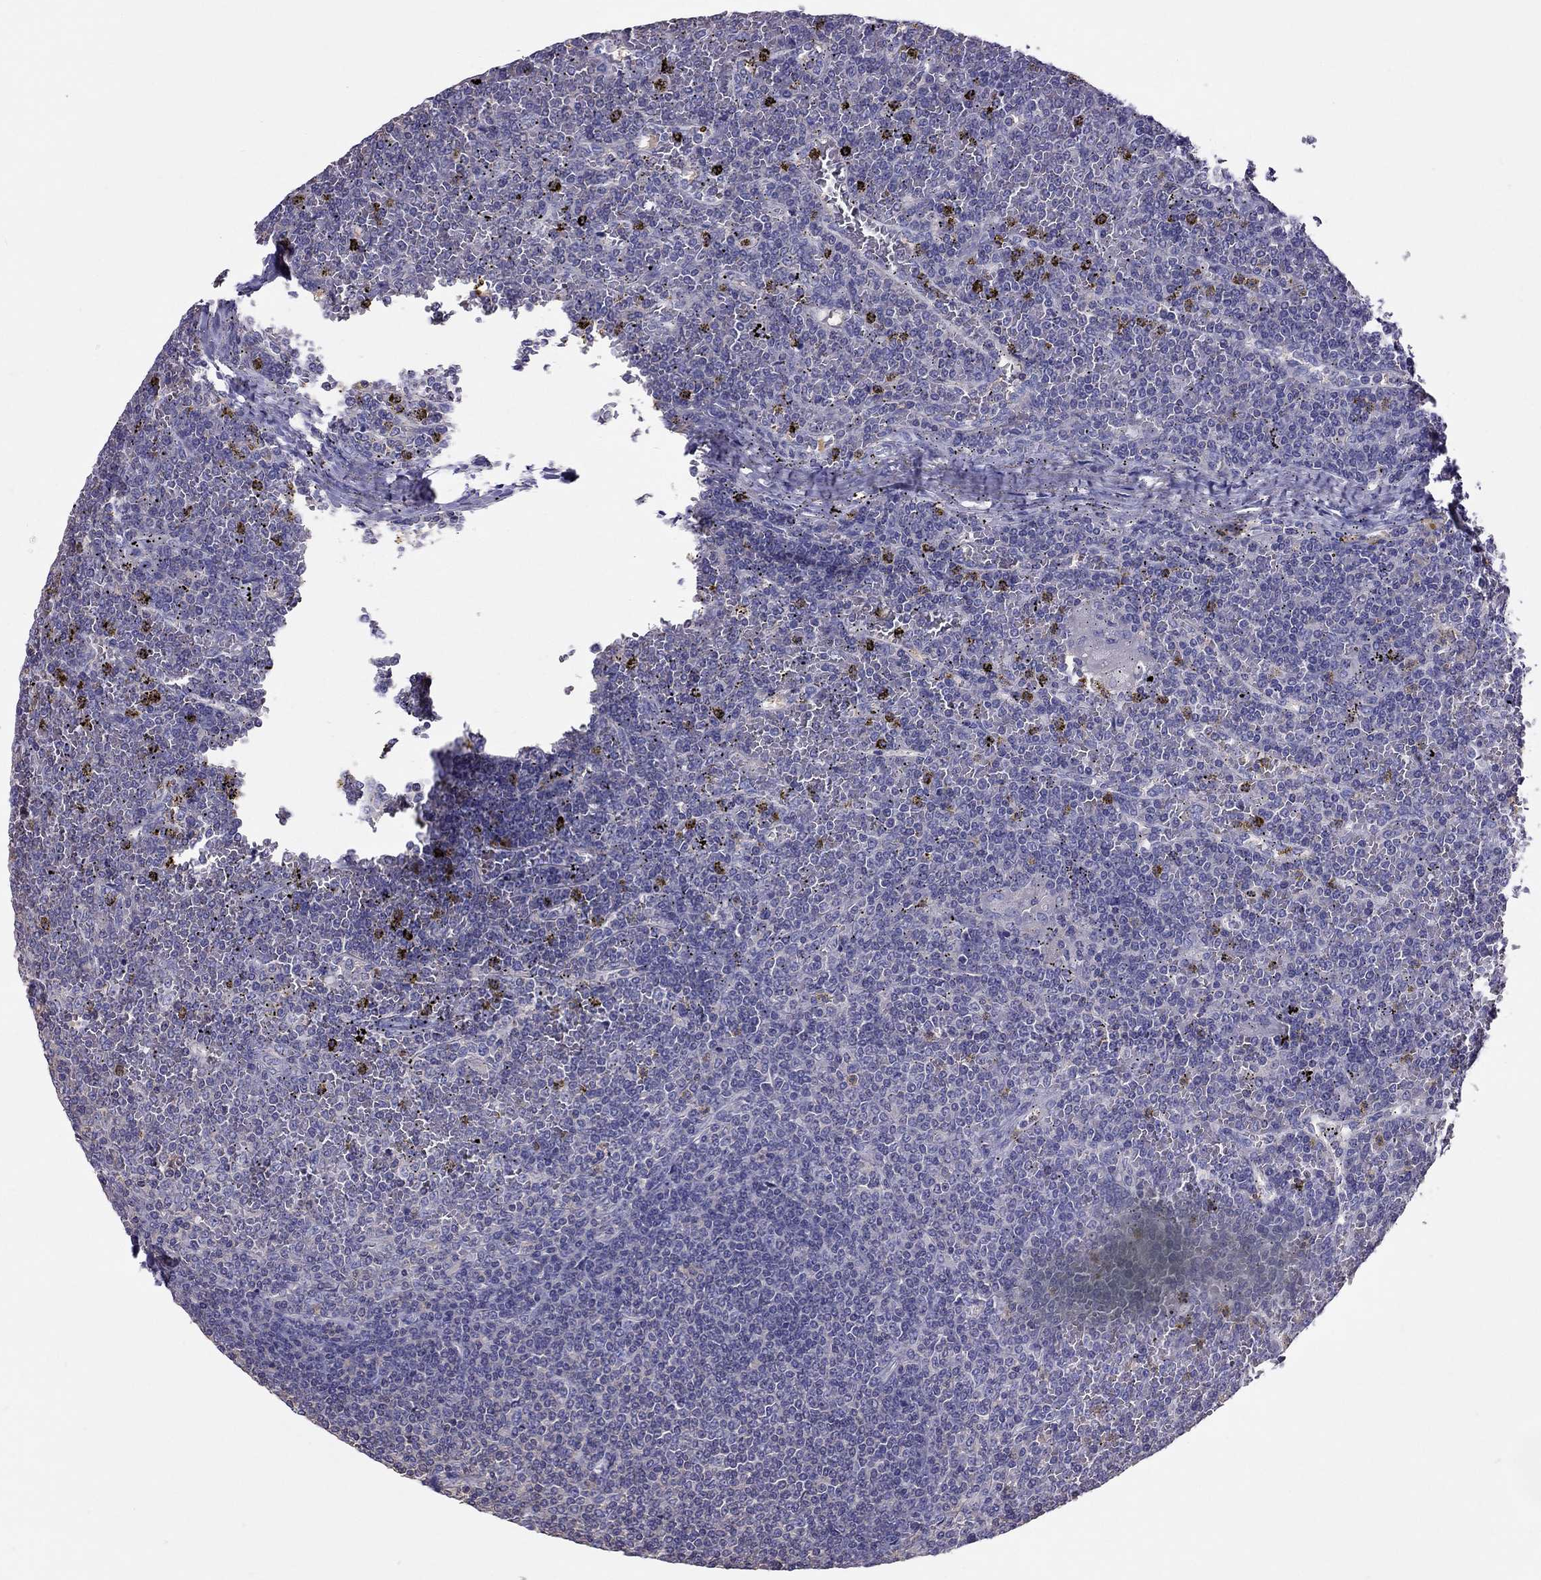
{"staining": {"intensity": "negative", "quantity": "none", "location": "none"}, "tissue": "lymphoma", "cell_type": "Tumor cells", "image_type": "cancer", "snomed": [{"axis": "morphology", "description": "Malignant lymphoma, non-Hodgkin's type, Low grade"}, {"axis": "topography", "description": "Spleen"}], "caption": "Tumor cells are negative for brown protein staining in low-grade malignant lymphoma, non-Hodgkin's type.", "gene": "TEX22", "patient": {"sex": "female", "age": 19}}